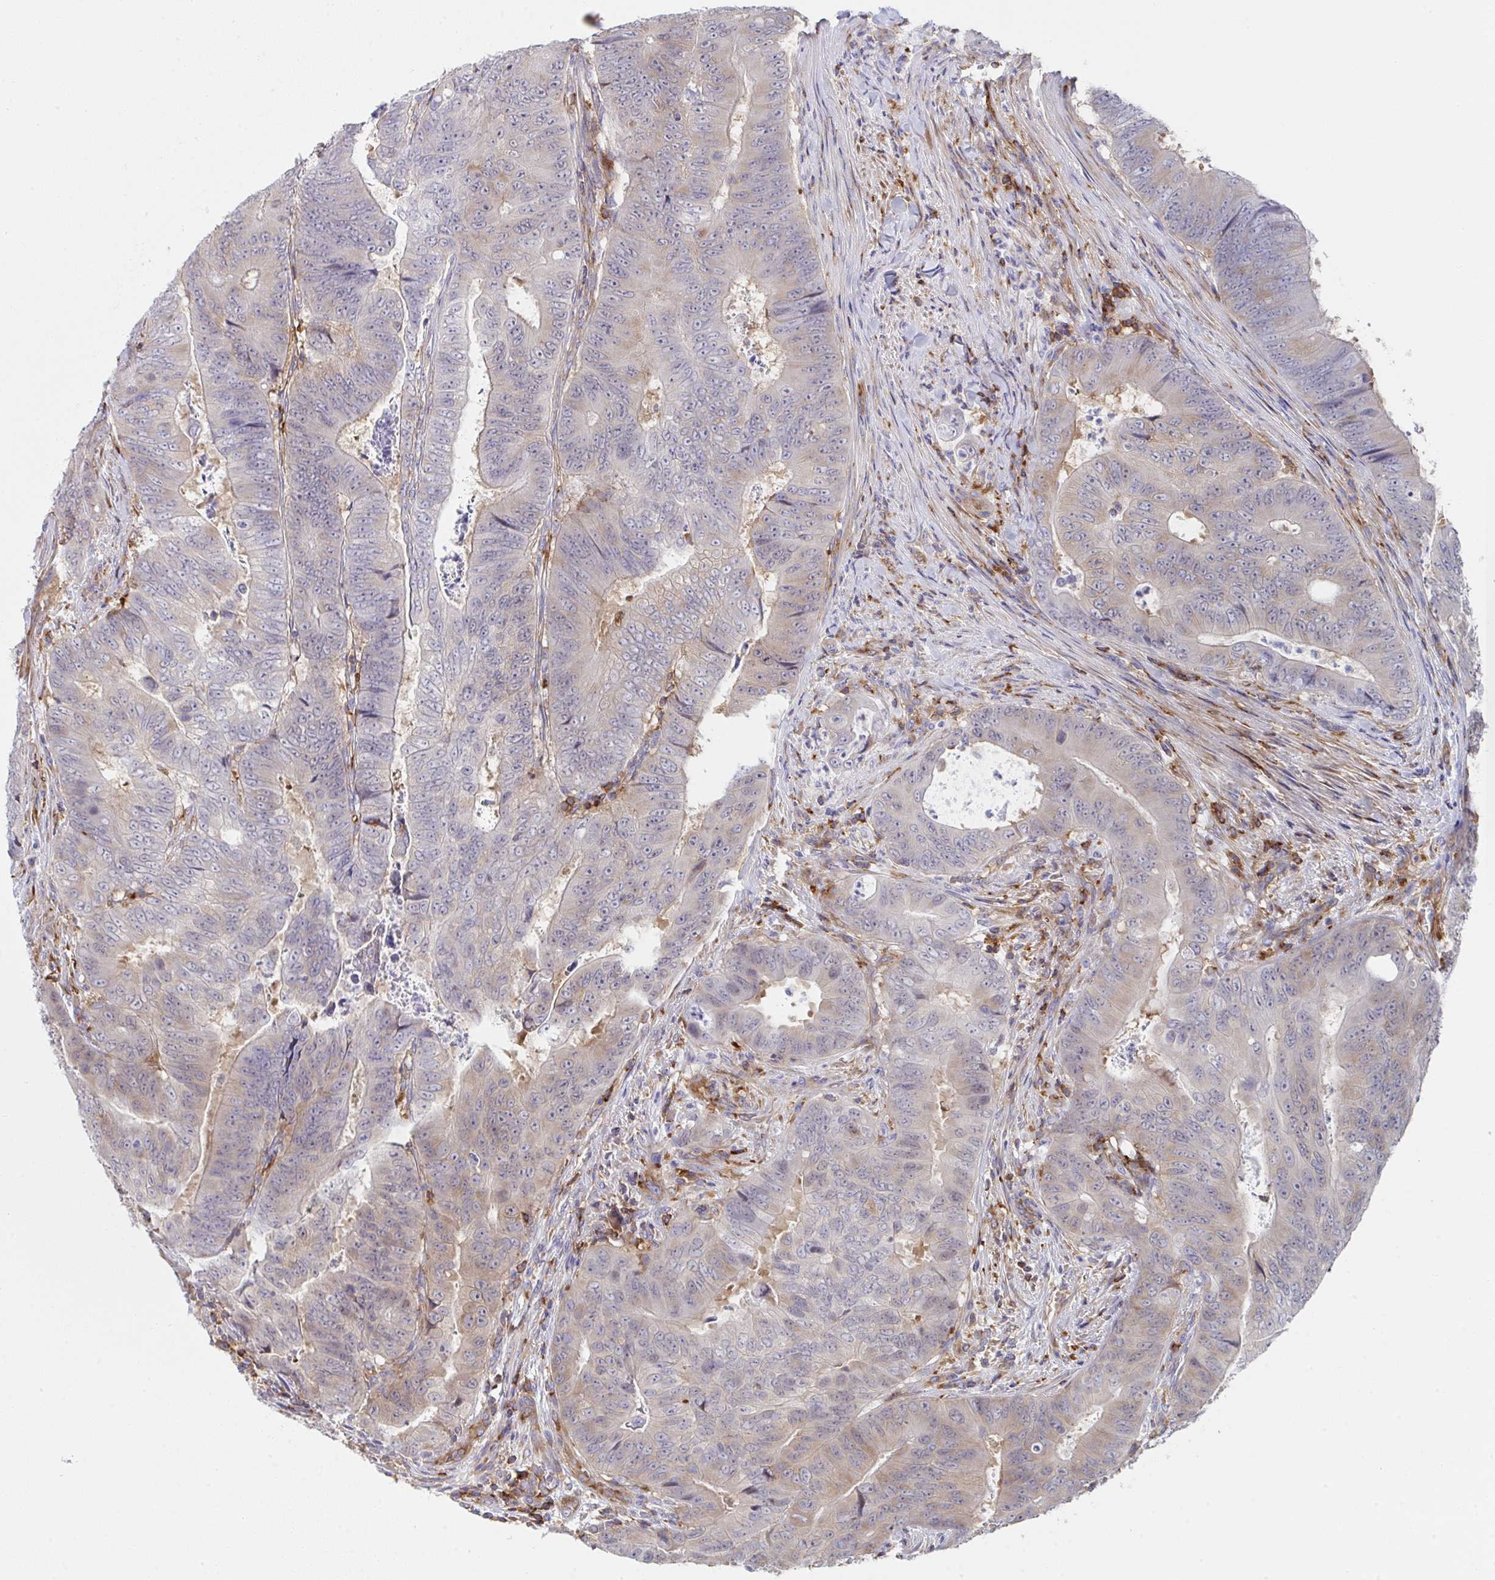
{"staining": {"intensity": "weak", "quantity": "<25%", "location": "cytoplasmic/membranous"}, "tissue": "colorectal cancer", "cell_type": "Tumor cells", "image_type": "cancer", "snomed": [{"axis": "morphology", "description": "Adenocarcinoma, NOS"}, {"axis": "topography", "description": "Colon"}], "caption": "This is an immunohistochemistry histopathology image of colorectal cancer. There is no positivity in tumor cells.", "gene": "WNK1", "patient": {"sex": "female", "age": 48}}